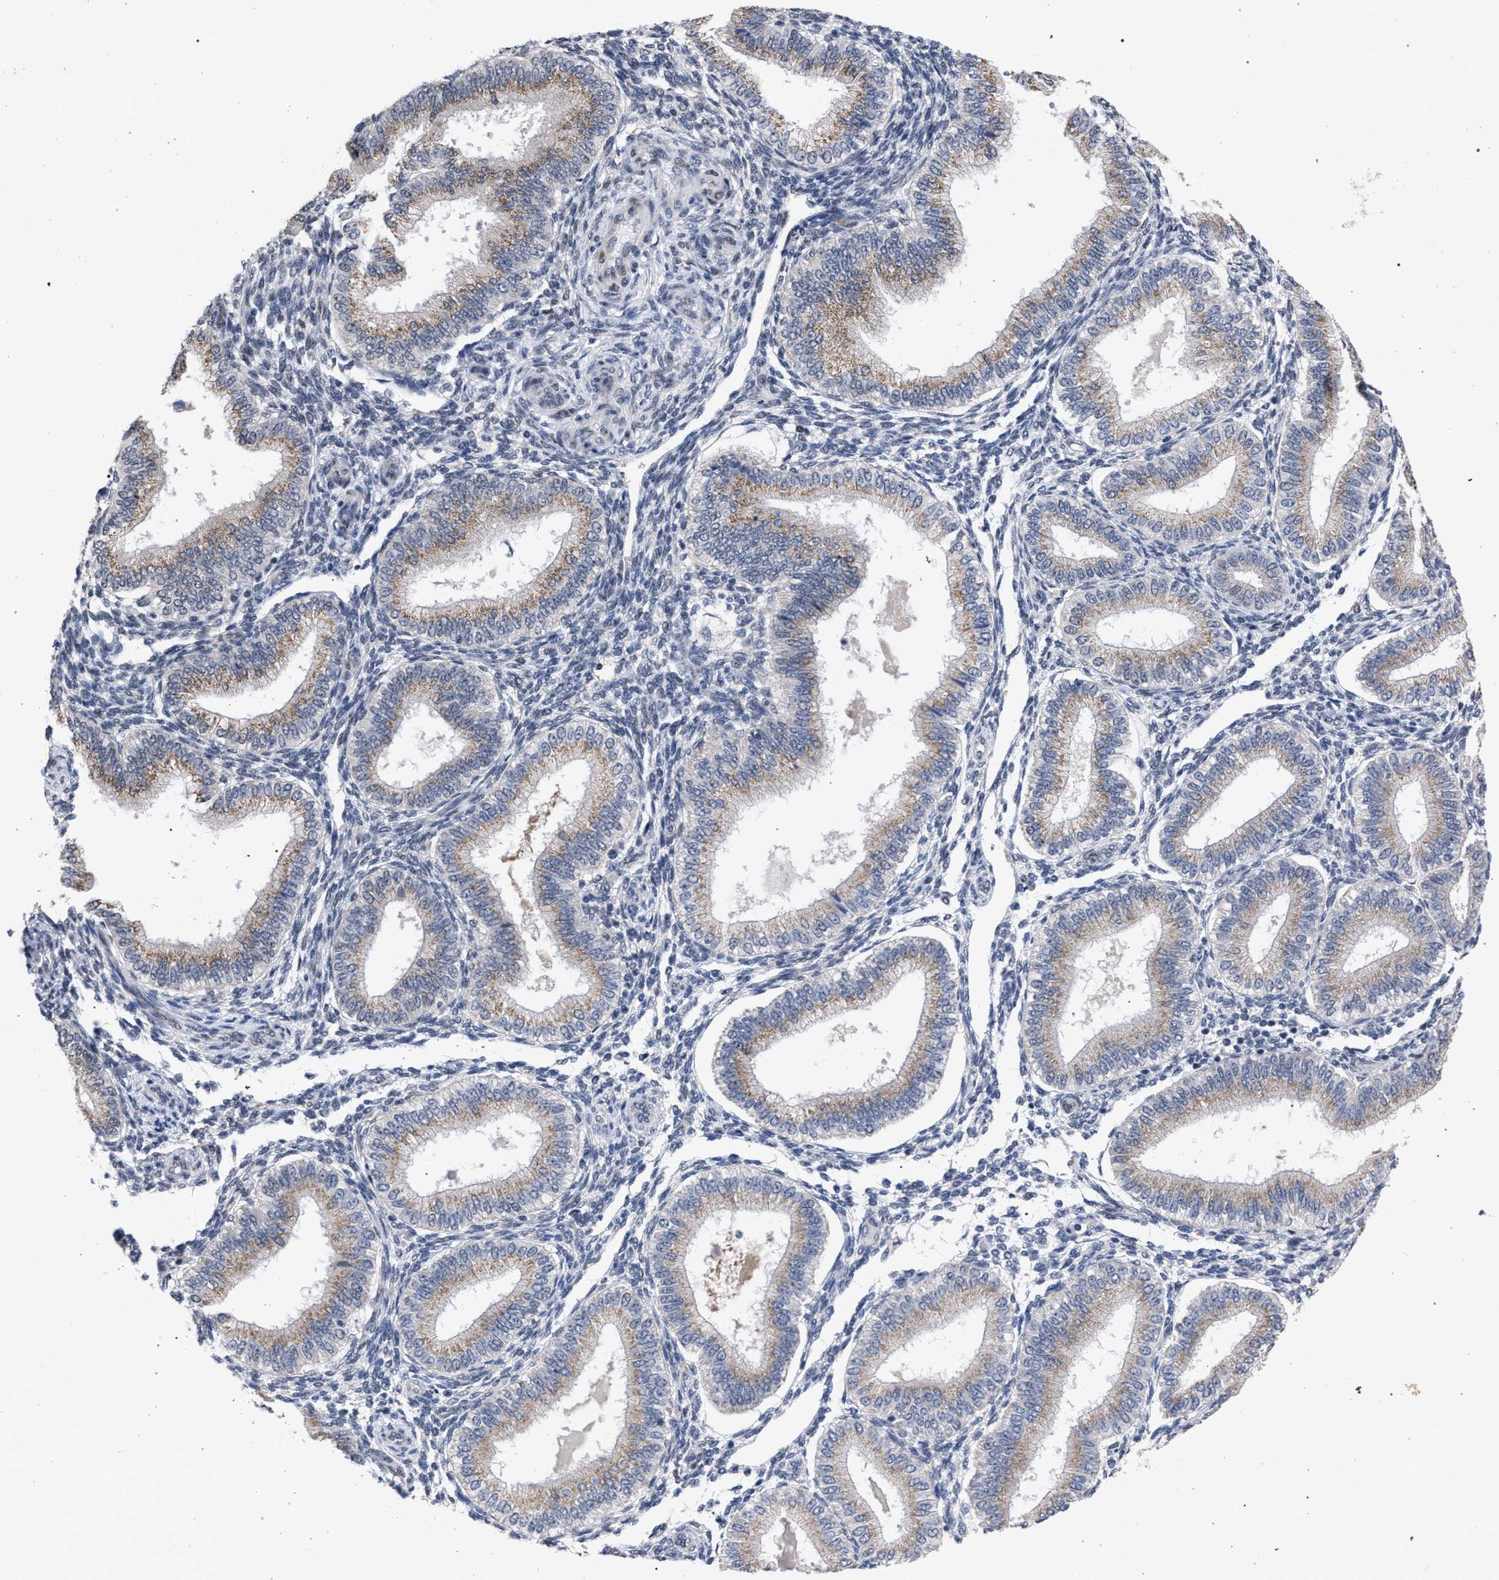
{"staining": {"intensity": "negative", "quantity": "none", "location": "none"}, "tissue": "endometrium", "cell_type": "Cells in endometrial stroma", "image_type": "normal", "snomed": [{"axis": "morphology", "description": "Normal tissue, NOS"}, {"axis": "topography", "description": "Endometrium"}], "caption": "Immunohistochemistry (IHC) of normal endometrium displays no staining in cells in endometrial stroma.", "gene": "GOLGA2", "patient": {"sex": "female", "age": 39}}